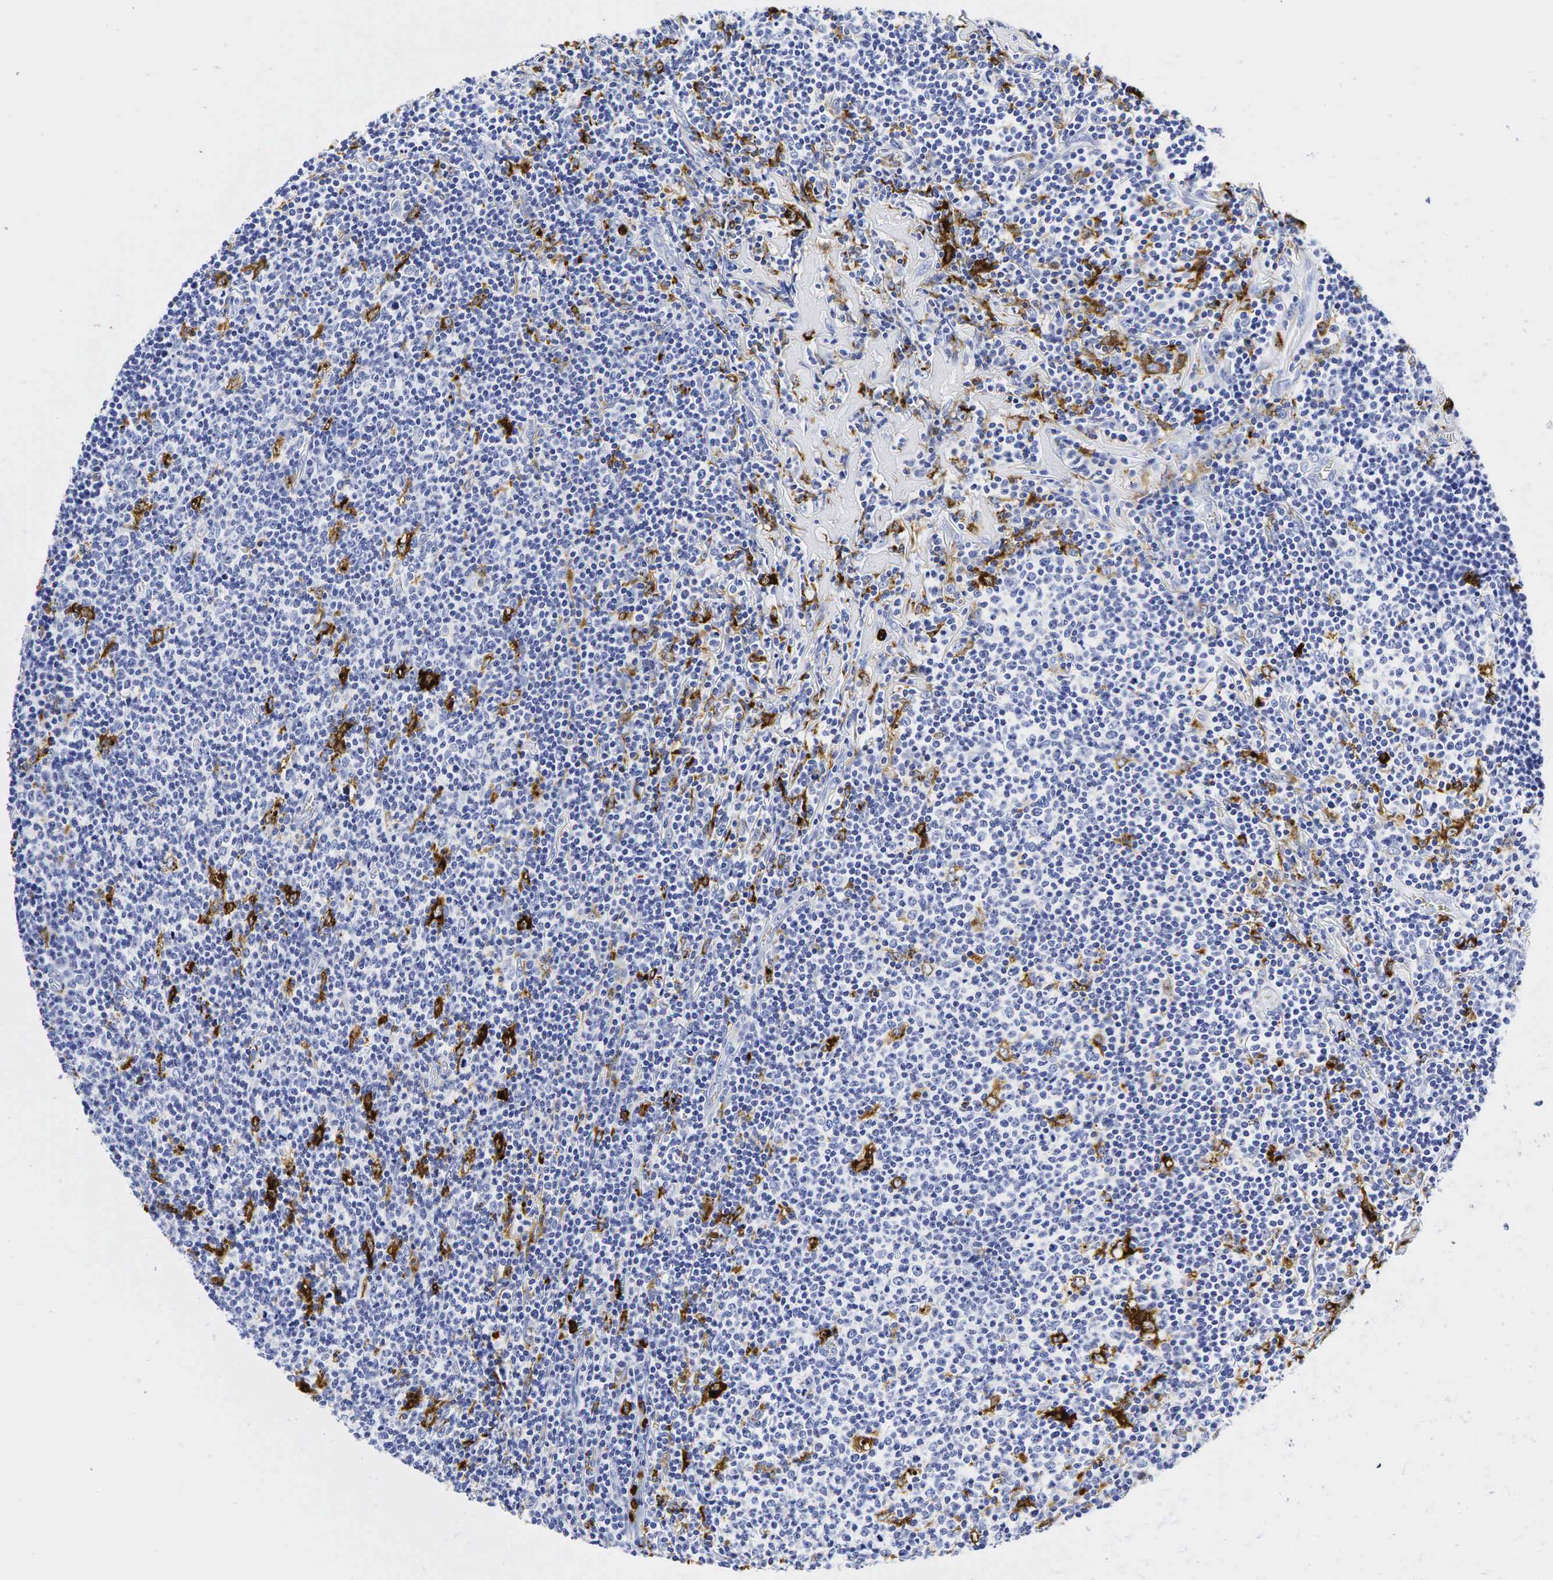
{"staining": {"intensity": "negative", "quantity": "none", "location": "none"}, "tissue": "lymphoma", "cell_type": "Tumor cells", "image_type": "cancer", "snomed": [{"axis": "morphology", "description": "Malignant lymphoma, non-Hodgkin's type, Low grade"}, {"axis": "topography", "description": "Lymph node"}], "caption": "DAB immunohistochemical staining of lymphoma reveals no significant expression in tumor cells. (Immunohistochemistry (ihc), brightfield microscopy, high magnification).", "gene": "LYZ", "patient": {"sex": "male", "age": 74}}